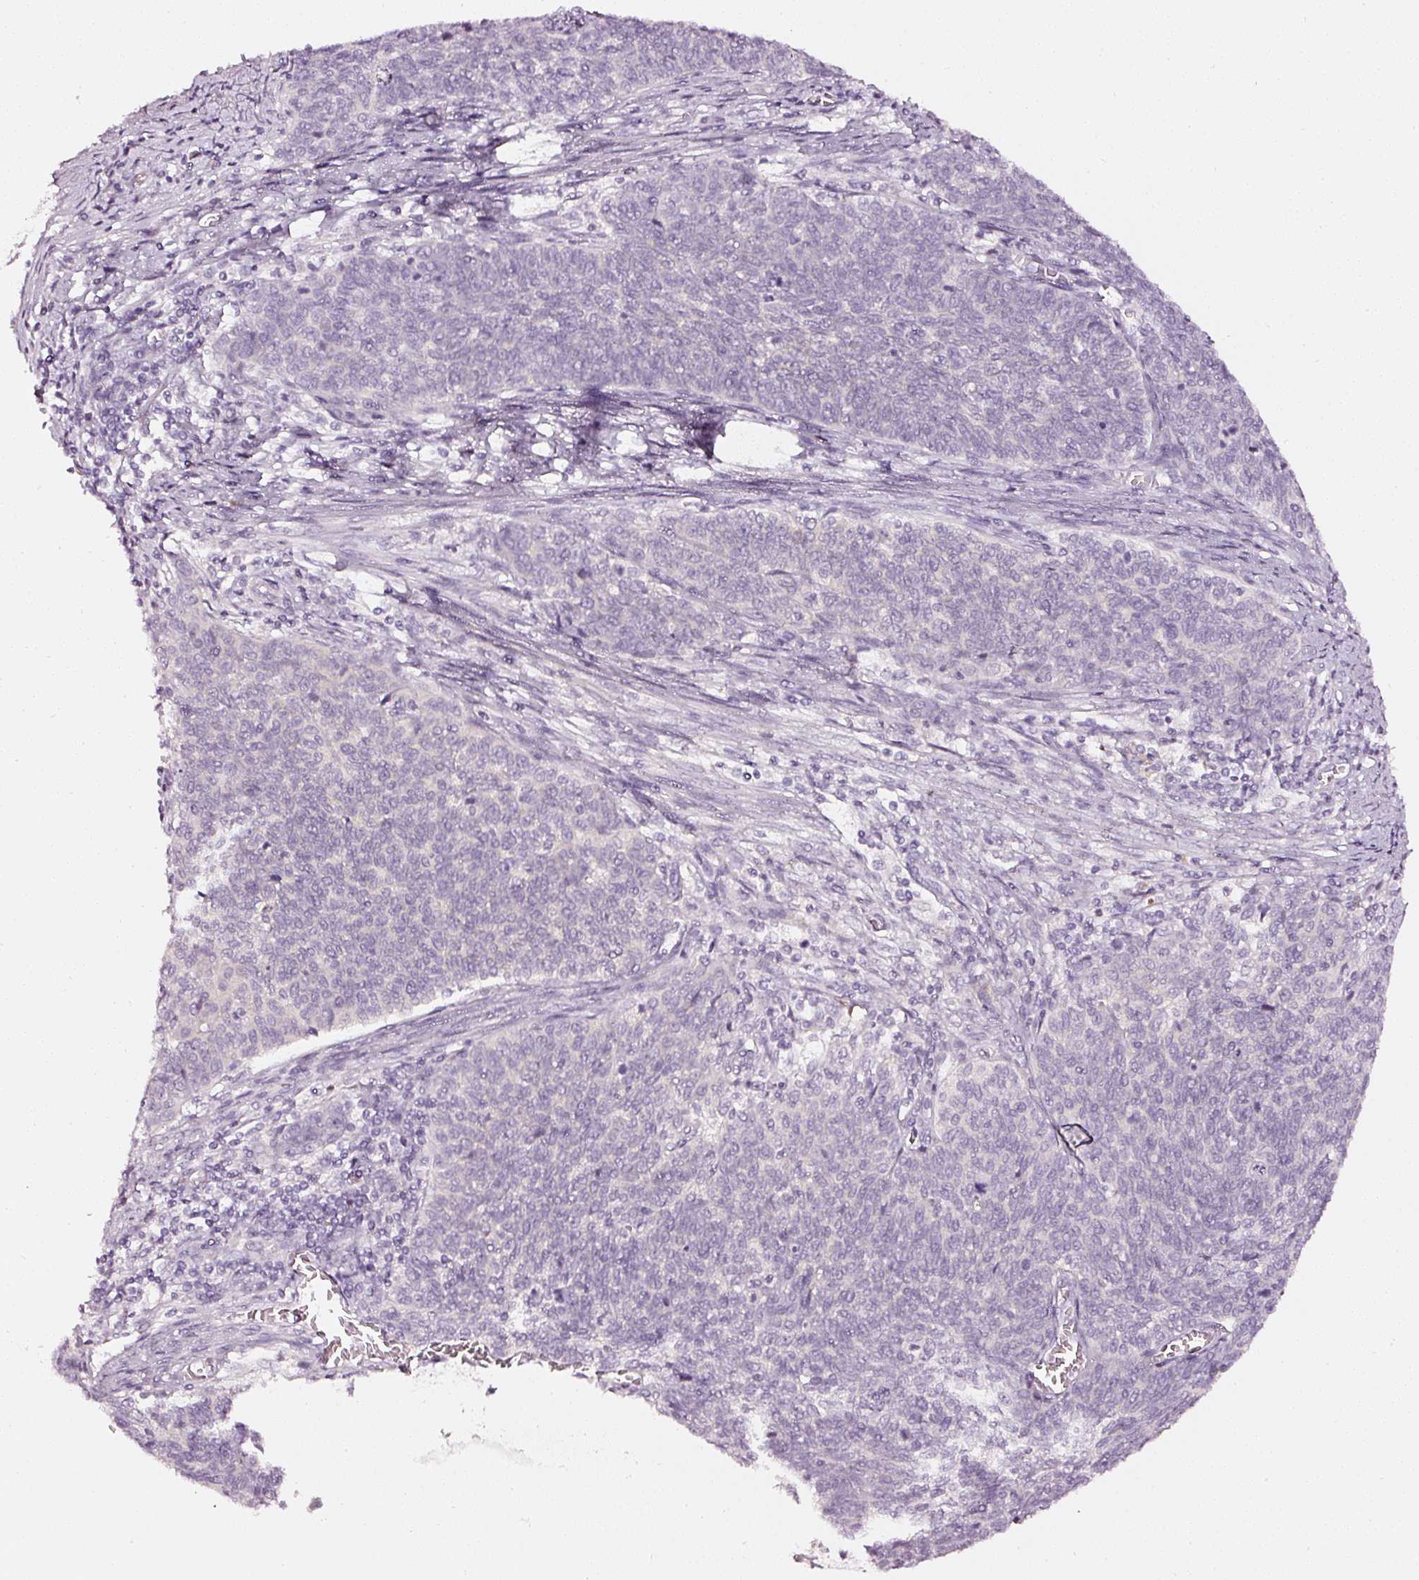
{"staining": {"intensity": "negative", "quantity": "none", "location": "none"}, "tissue": "cervical cancer", "cell_type": "Tumor cells", "image_type": "cancer", "snomed": [{"axis": "morphology", "description": "Squamous cell carcinoma, NOS"}, {"axis": "topography", "description": "Cervix"}], "caption": "Tumor cells show no significant protein positivity in cervical cancer. Nuclei are stained in blue.", "gene": "CNP", "patient": {"sex": "female", "age": 39}}